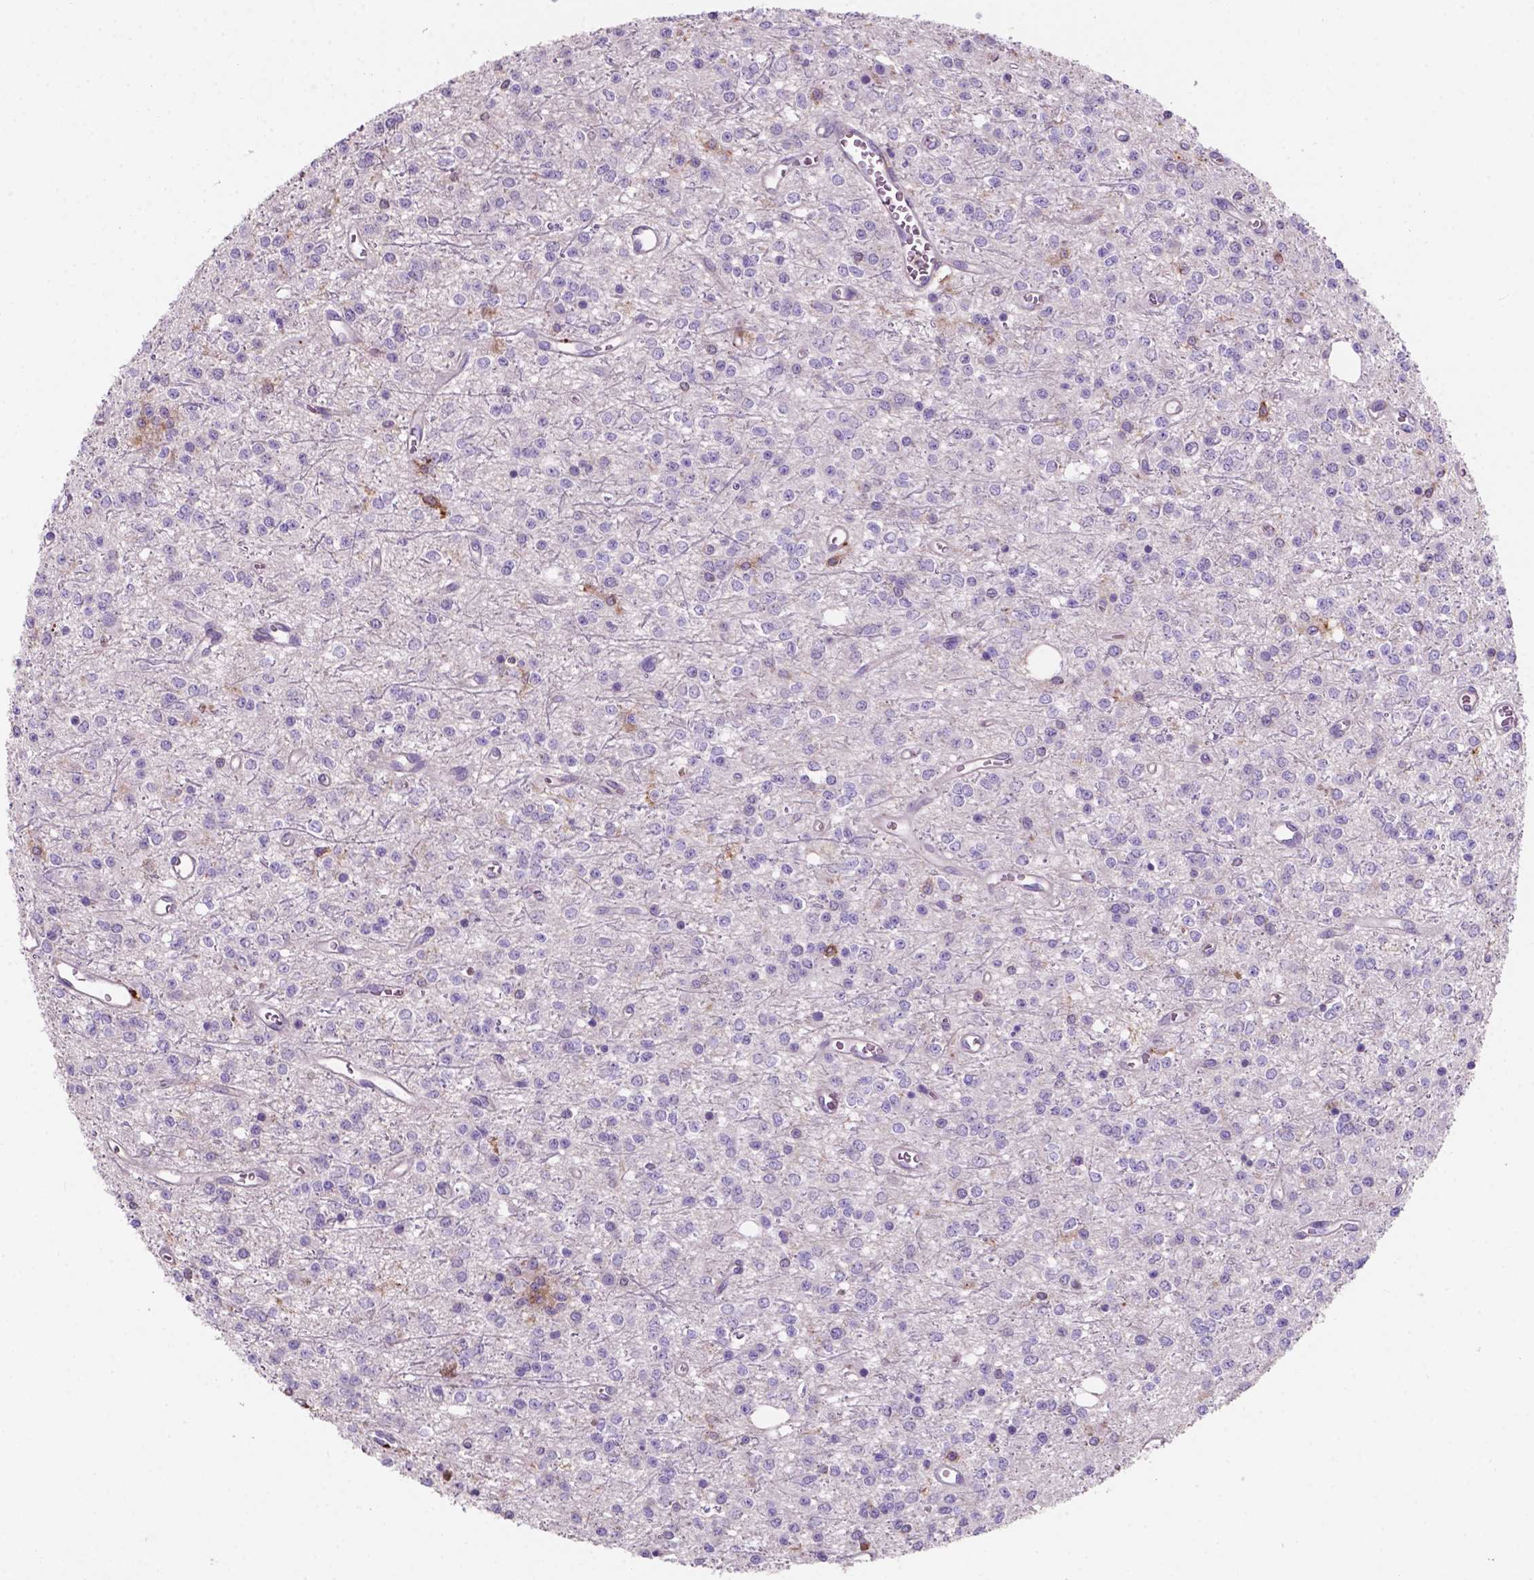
{"staining": {"intensity": "negative", "quantity": "none", "location": "none"}, "tissue": "glioma", "cell_type": "Tumor cells", "image_type": "cancer", "snomed": [{"axis": "morphology", "description": "Glioma, malignant, Low grade"}, {"axis": "topography", "description": "Brain"}], "caption": "Immunohistochemical staining of malignant glioma (low-grade) exhibits no significant staining in tumor cells.", "gene": "MKRN2OS", "patient": {"sex": "female", "age": 45}}